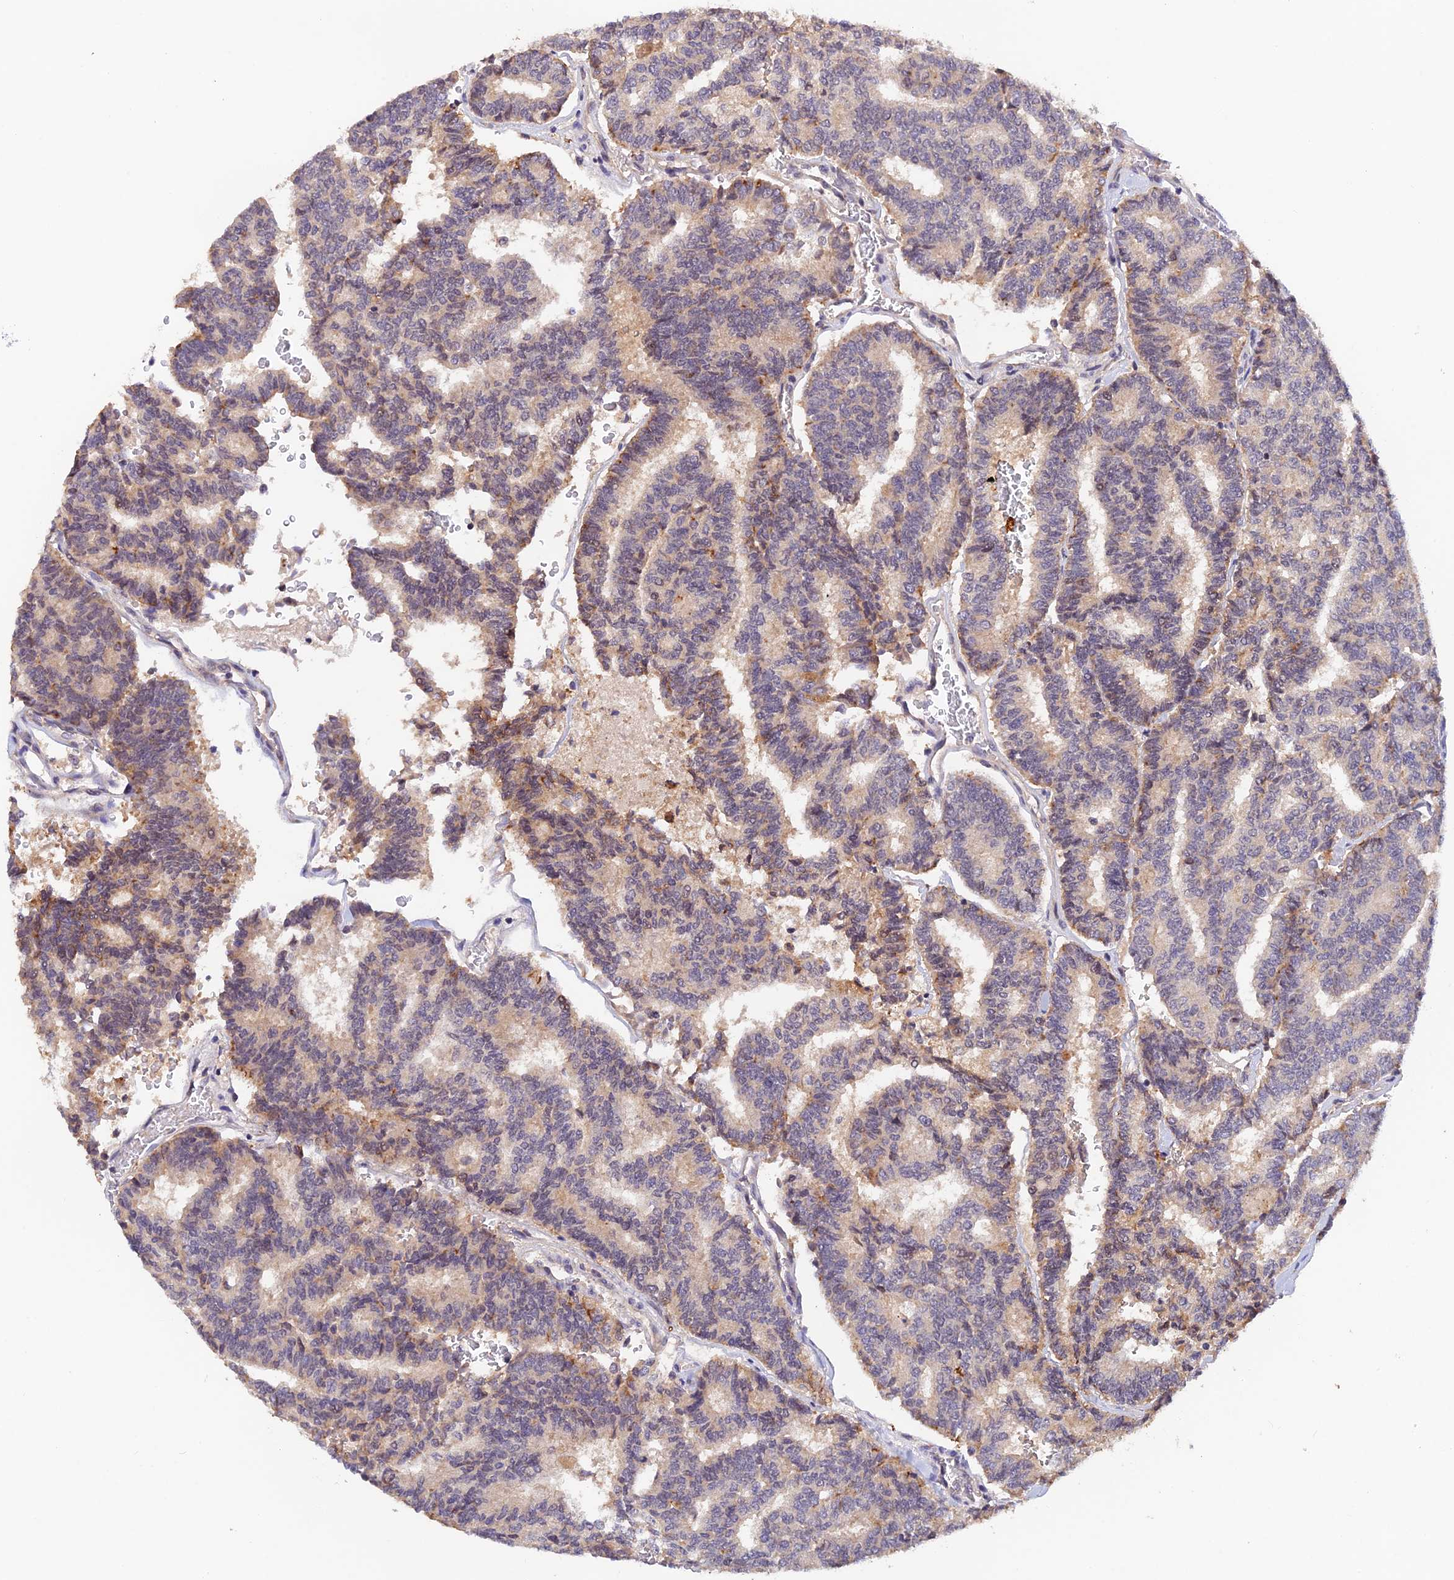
{"staining": {"intensity": "weak", "quantity": "<25%", "location": "cytoplasmic/membranous"}, "tissue": "thyroid cancer", "cell_type": "Tumor cells", "image_type": "cancer", "snomed": [{"axis": "morphology", "description": "Papillary adenocarcinoma, NOS"}, {"axis": "topography", "description": "Thyroid gland"}], "caption": "DAB (3,3'-diaminobenzidine) immunohistochemical staining of thyroid cancer (papillary adenocarcinoma) displays no significant expression in tumor cells. Nuclei are stained in blue.", "gene": "CWH43", "patient": {"sex": "female", "age": 35}}